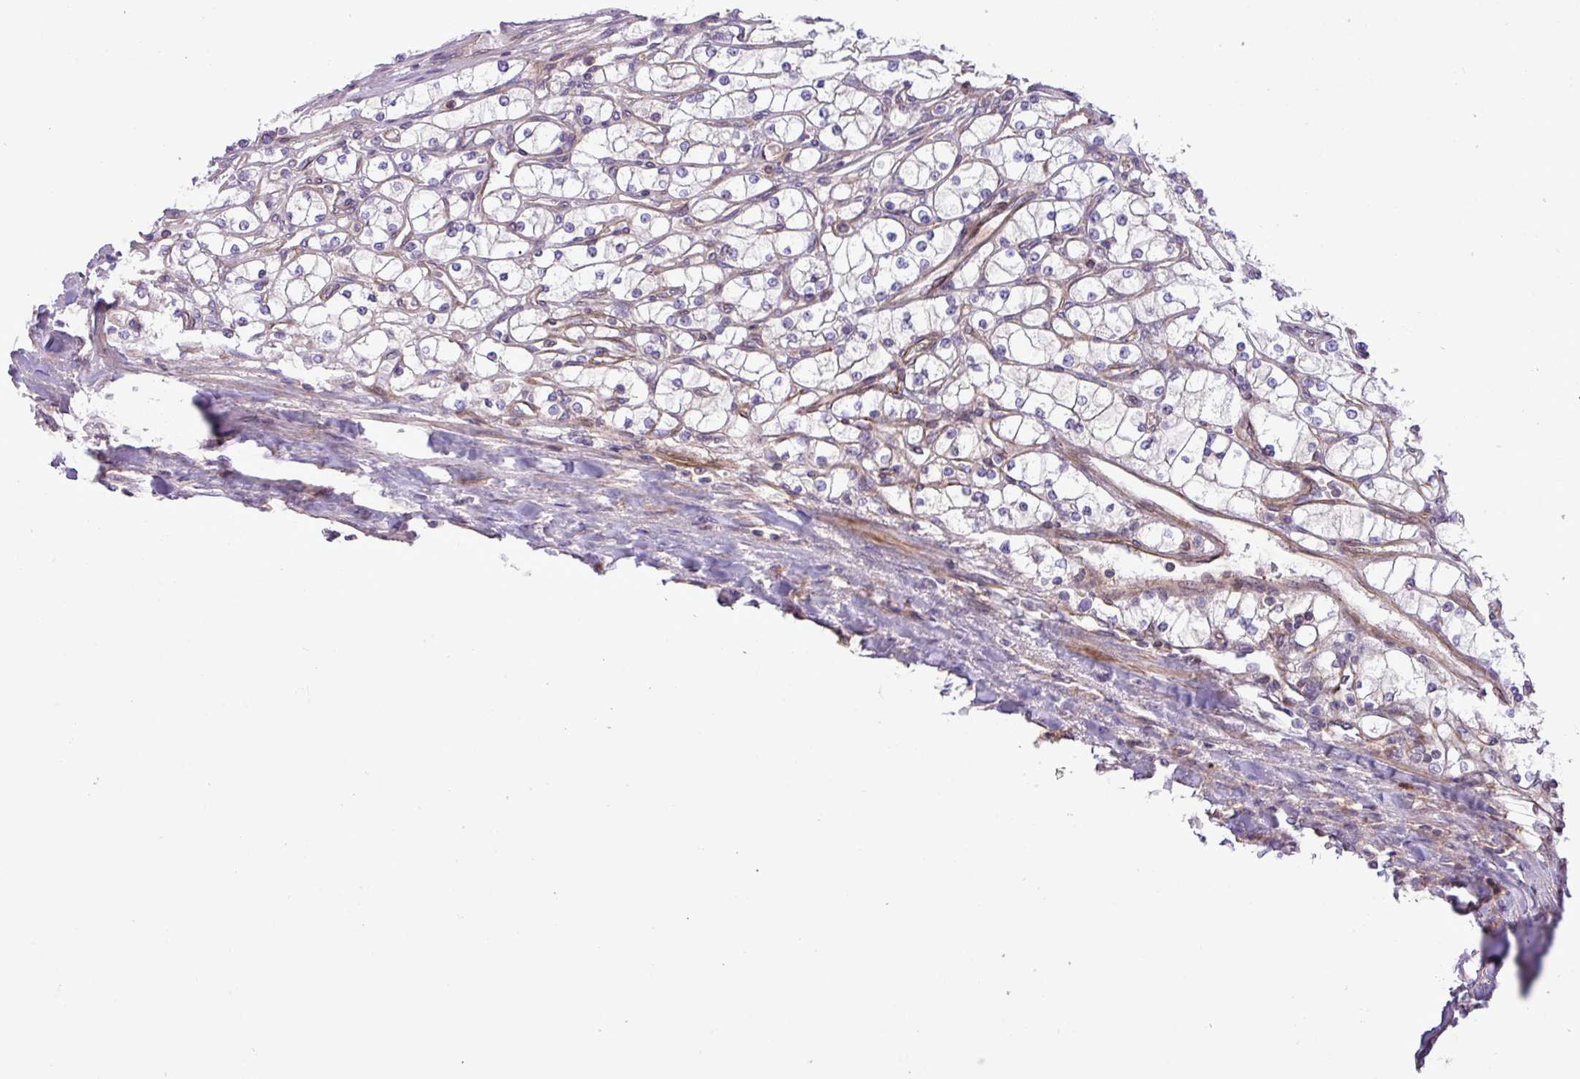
{"staining": {"intensity": "negative", "quantity": "none", "location": "none"}, "tissue": "renal cancer", "cell_type": "Tumor cells", "image_type": "cancer", "snomed": [{"axis": "morphology", "description": "Adenocarcinoma, NOS"}, {"axis": "topography", "description": "Kidney"}], "caption": "Protein analysis of adenocarcinoma (renal) displays no significant staining in tumor cells.", "gene": "CNTRL", "patient": {"sex": "male", "age": 80}}